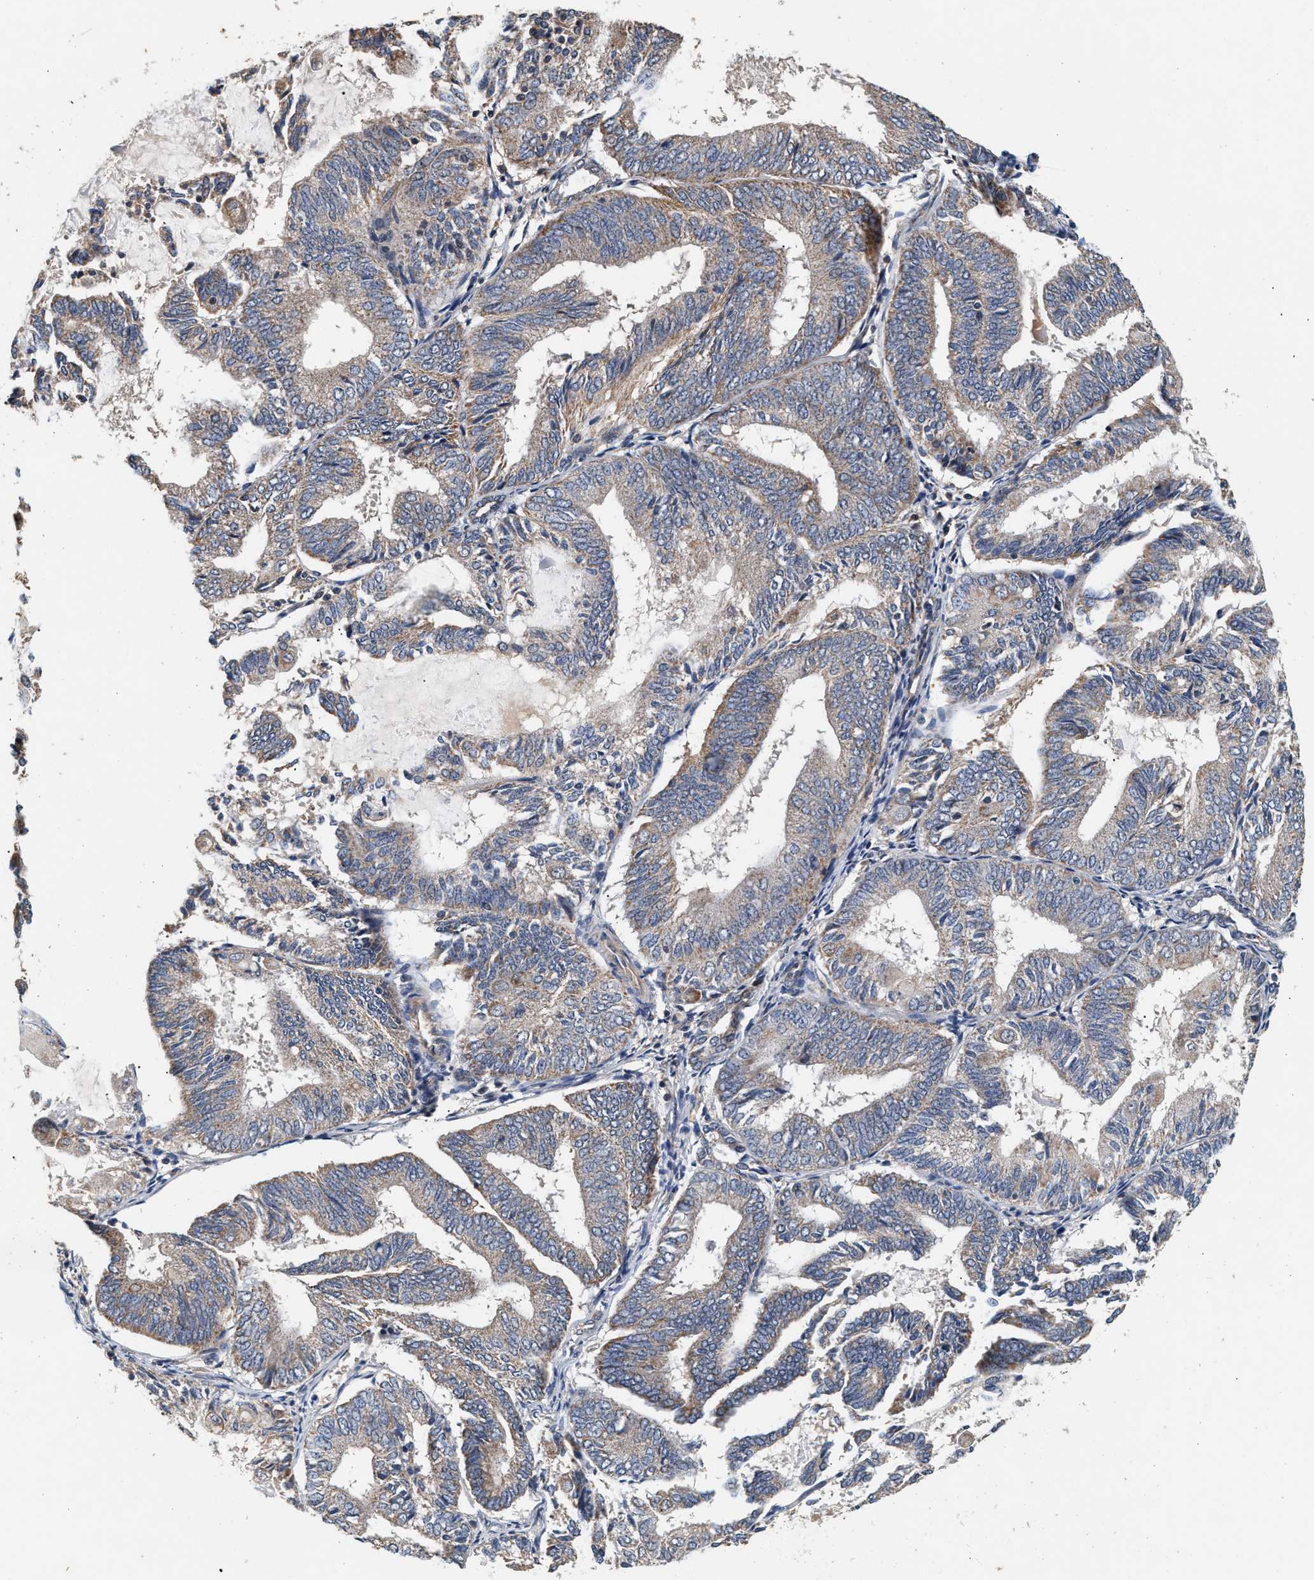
{"staining": {"intensity": "moderate", "quantity": "<25%", "location": "cytoplasmic/membranous"}, "tissue": "endometrial cancer", "cell_type": "Tumor cells", "image_type": "cancer", "snomed": [{"axis": "morphology", "description": "Adenocarcinoma, NOS"}, {"axis": "topography", "description": "Endometrium"}], "caption": "Immunohistochemistry (IHC) (DAB) staining of endometrial cancer (adenocarcinoma) demonstrates moderate cytoplasmic/membranous protein staining in approximately <25% of tumor cells.", "gene": "PTGR3", "patient": {"sex": "female", "age": 81}}